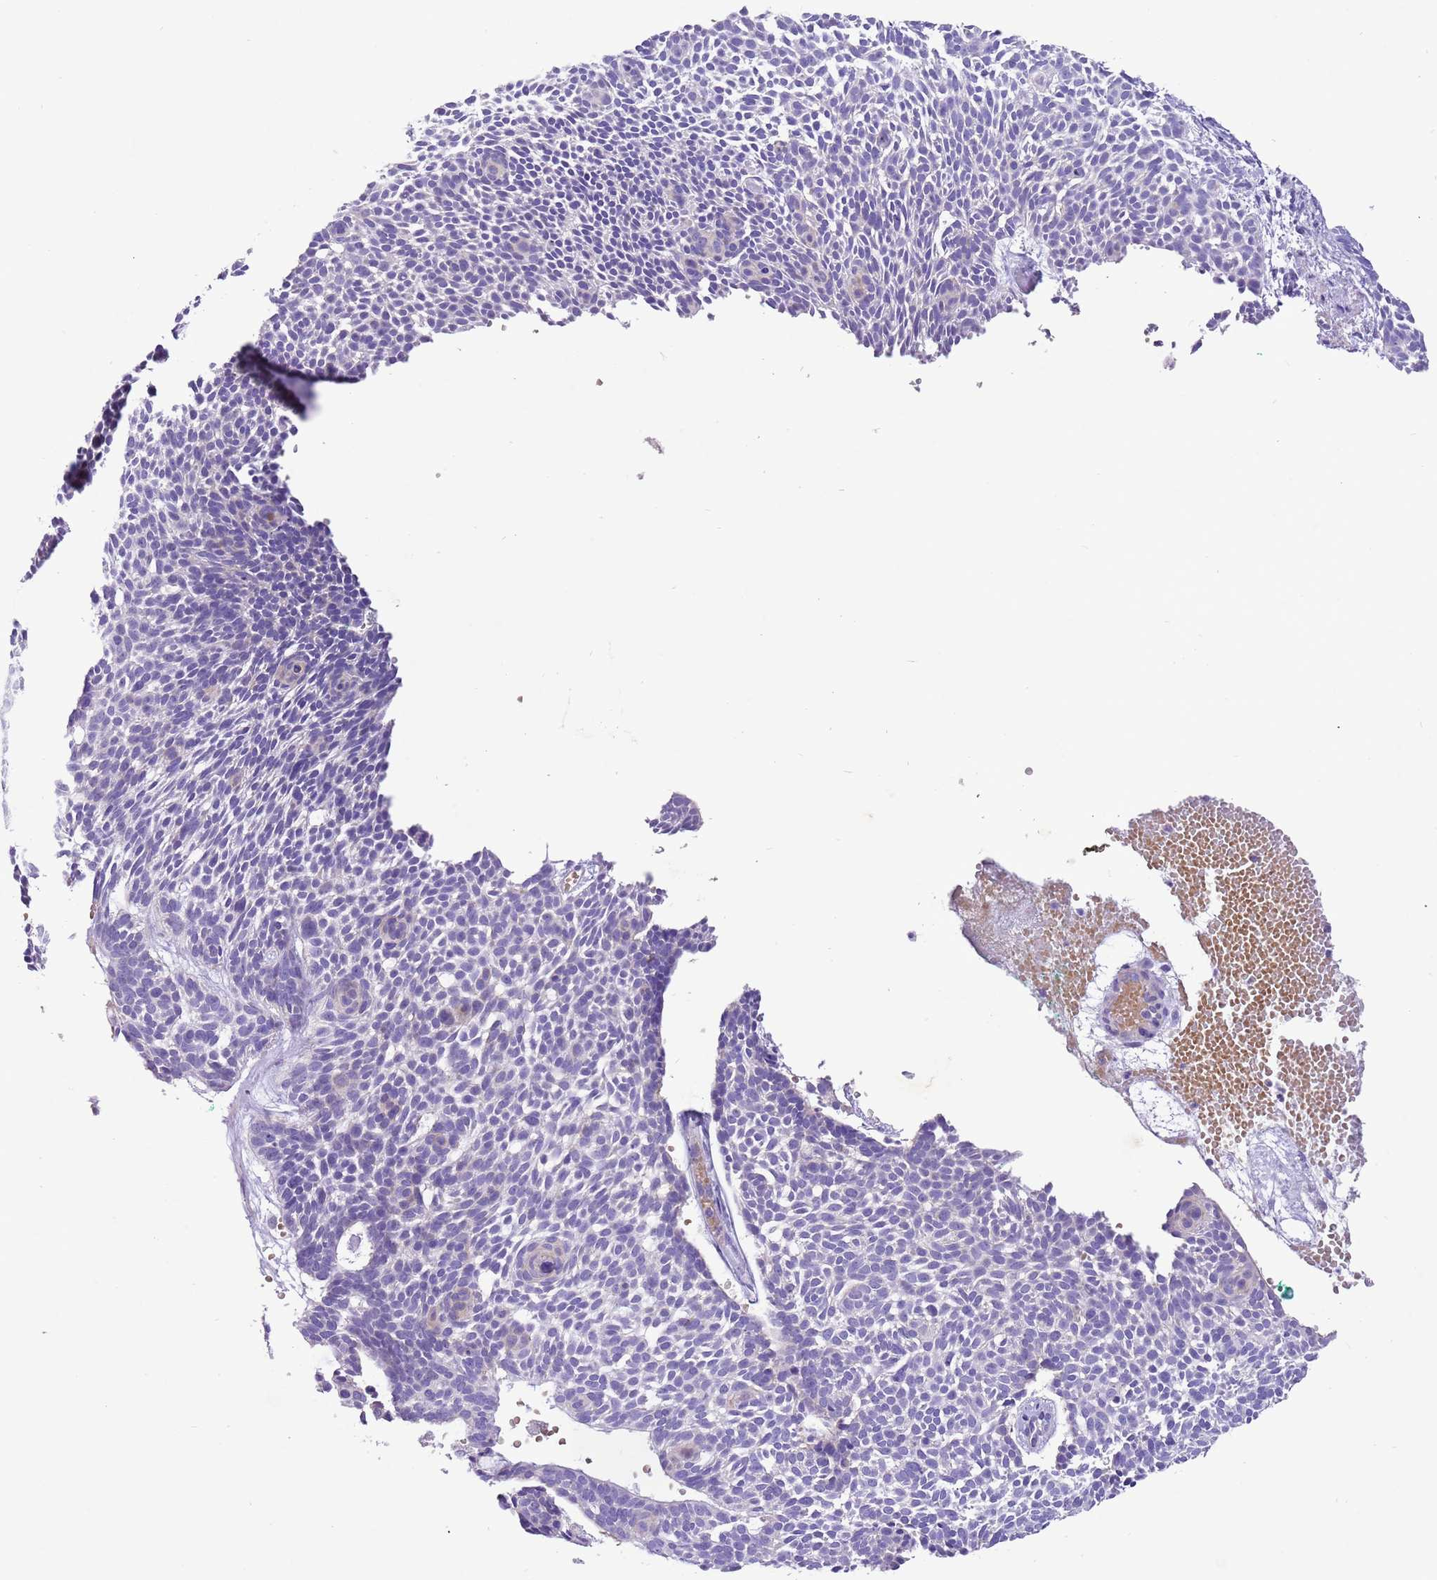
{"staining": {"intensity": "negative", "quantity": "none", "location": "none"}, "tissue": "skin cancer", "cell_type": "Tumor cells", "image_type": "cancer", "snomed": [{"axis": "morphology", "description": "Basal cell carcinoma"}, {"axis": "topography", "description": "Skin"}], "caption": "Immunohistochemistry (IHC) micrograph of neoplastic tissue: skin cancer stained with DAB exhibits no significant protein staining in tumor cells. (DAB immunohistochemistry (IHC) visualized using brightfield microscopy, high magnification).", "gene": "KBTBD3", "patient": {"sex": "male", "age": 61}}